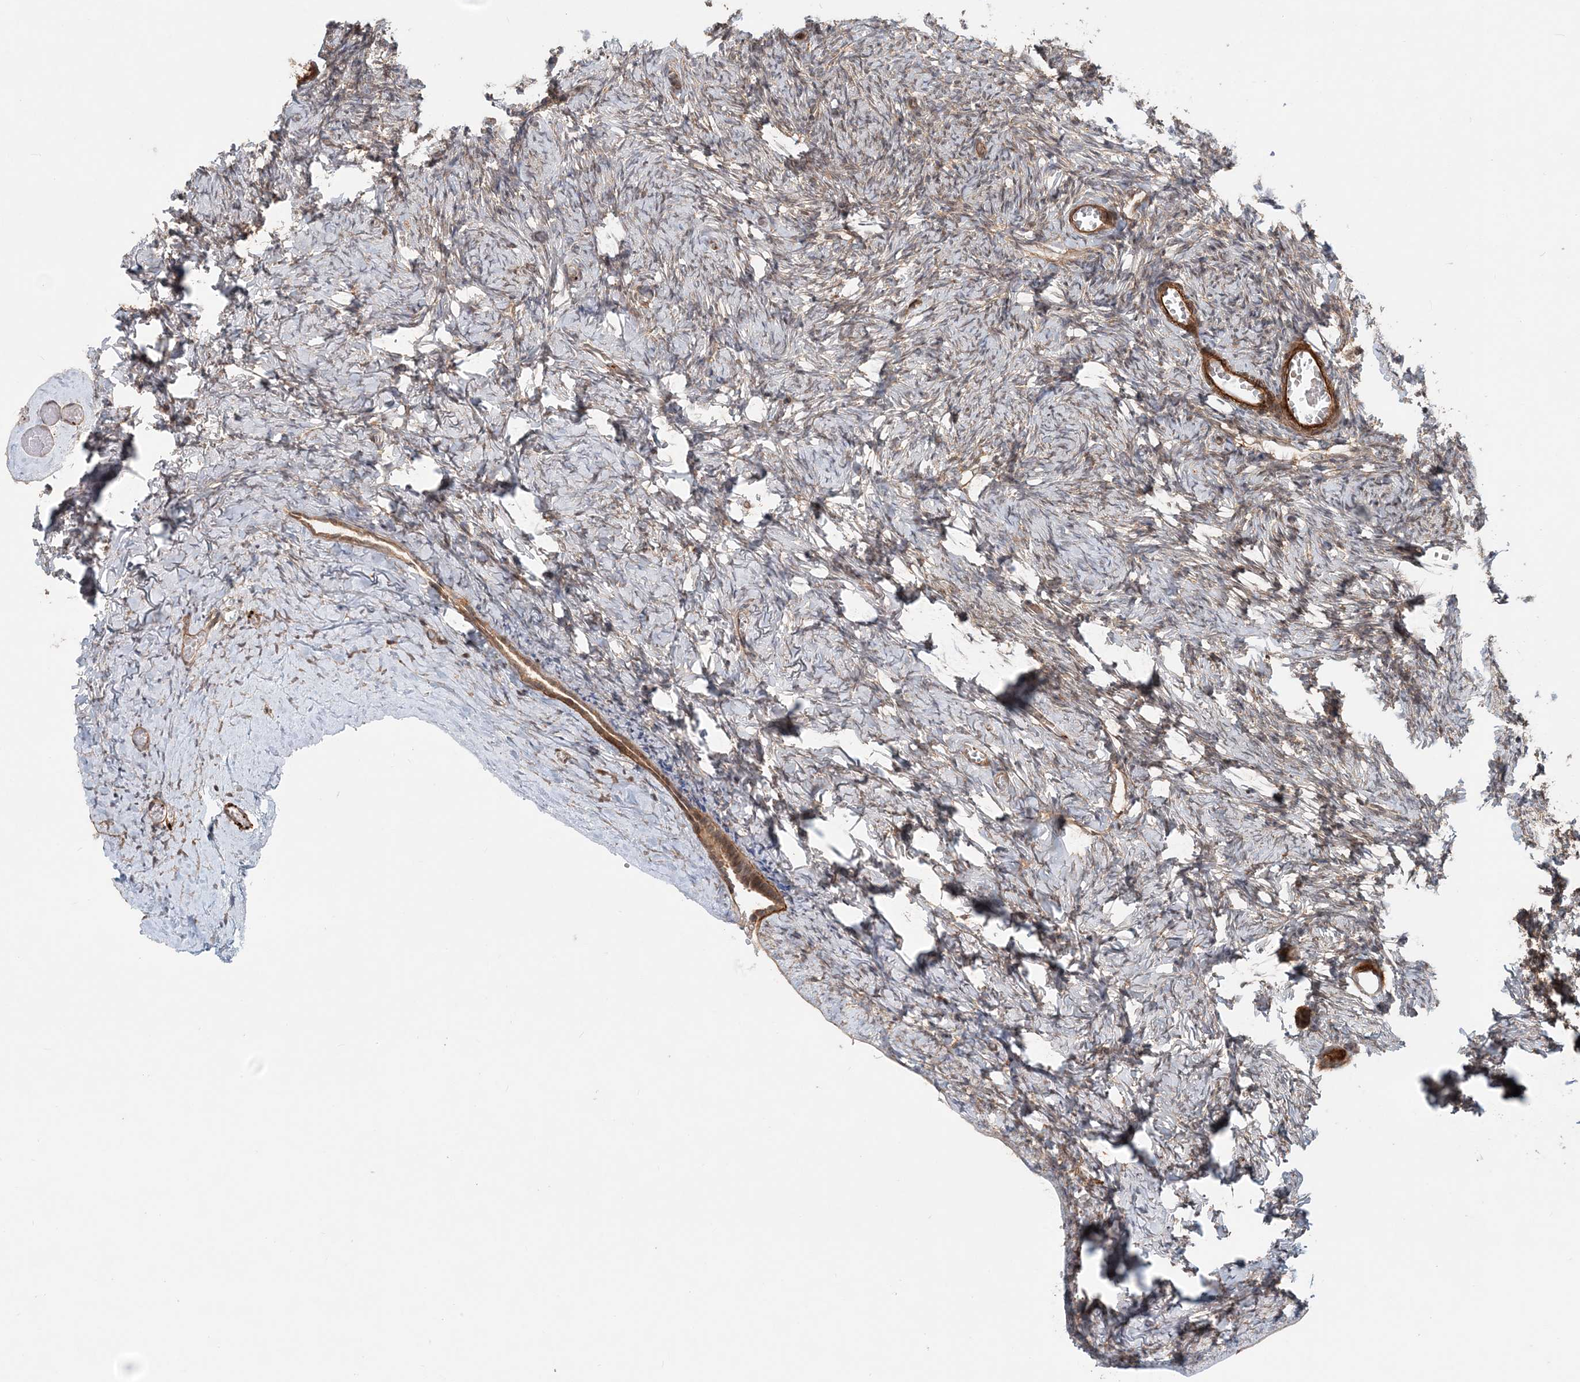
{"staining": {"intensity": "moderate", "quantity": ">75%", "location": "cytoplasmic/membranous"}, "tissue": "ovary", "cell_type": "Ovarian stroma cells", "image_type": "normal", "snomed": [{"axis": "morphology", "description": "Normal tissue, NOS"}, {"axis": "topography", "description": "Ovary"}], "caption": "Protein positivity by IHC exhibits moderate cytoplasmic/membranous positivity in approximately >75% of ovarian stroma cells in unremarkable ovary.", "gene": "GEMIN5", "patient": {"sex": "female", "age": 27}}